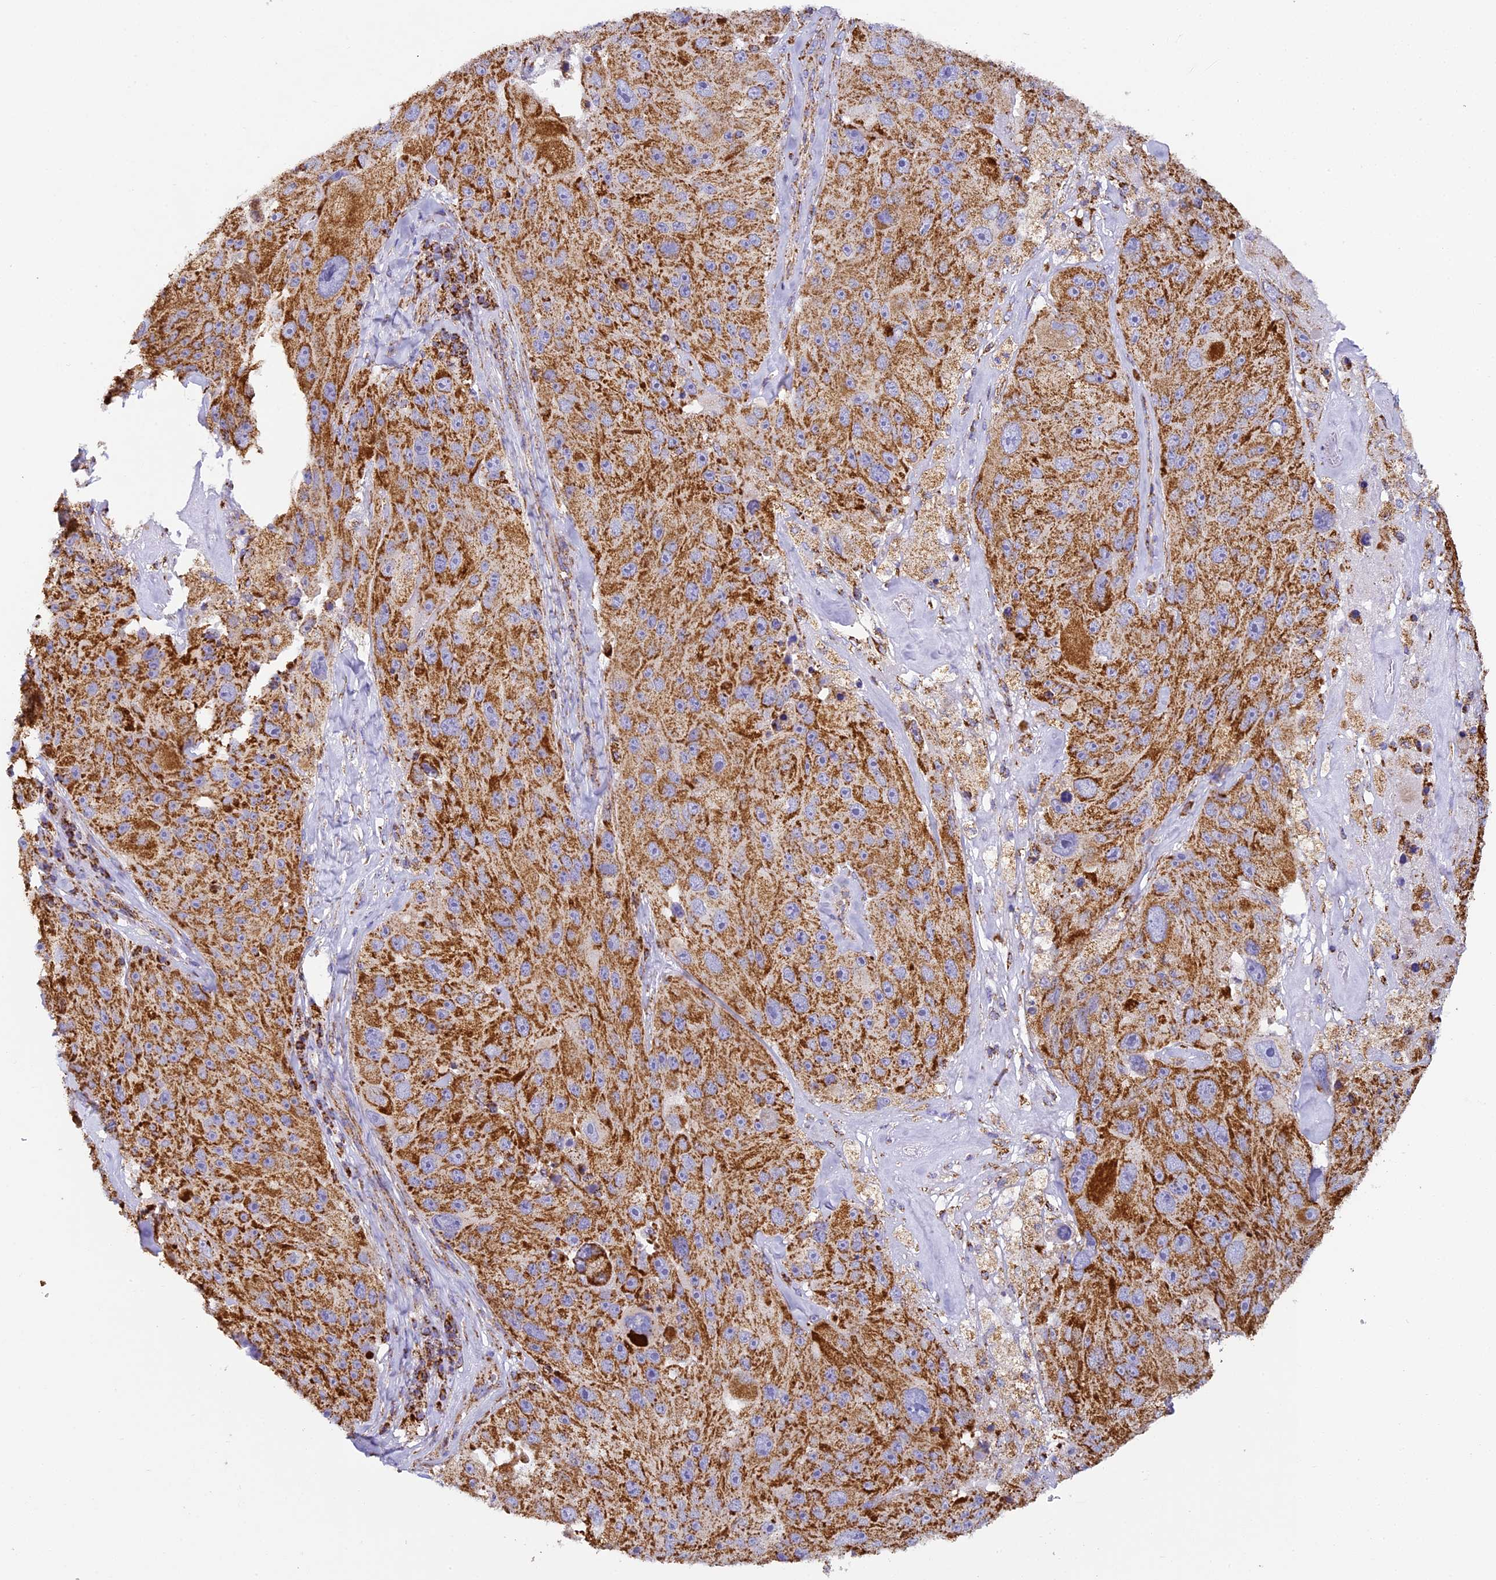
{"staining": {"intensity": "moderate", "quantity": ">75%", "location": "cytoplasmic/membranous"}, "tissue": "melanoma", "cell_type": "Tumor cells", "image_type": "cancer", "snomed": [{"axis": "morphology", "description": "Malignant melanoma, Metastatic site"}, {"axis": "topography", "description": "Lymph node"}], "caption": "Tumor cells show moderate cytoplasmic/membranous positivity in approximately >75% of cells in malignant melanoma (metastatic site). The staining was performed using DAB to visualize the protein expression in brown, while the nuclei were stained in blue with hematoxylin (Magnification: 20x).", "gene": "STK17A", "patient": {"sex": "male", "age": 62}}